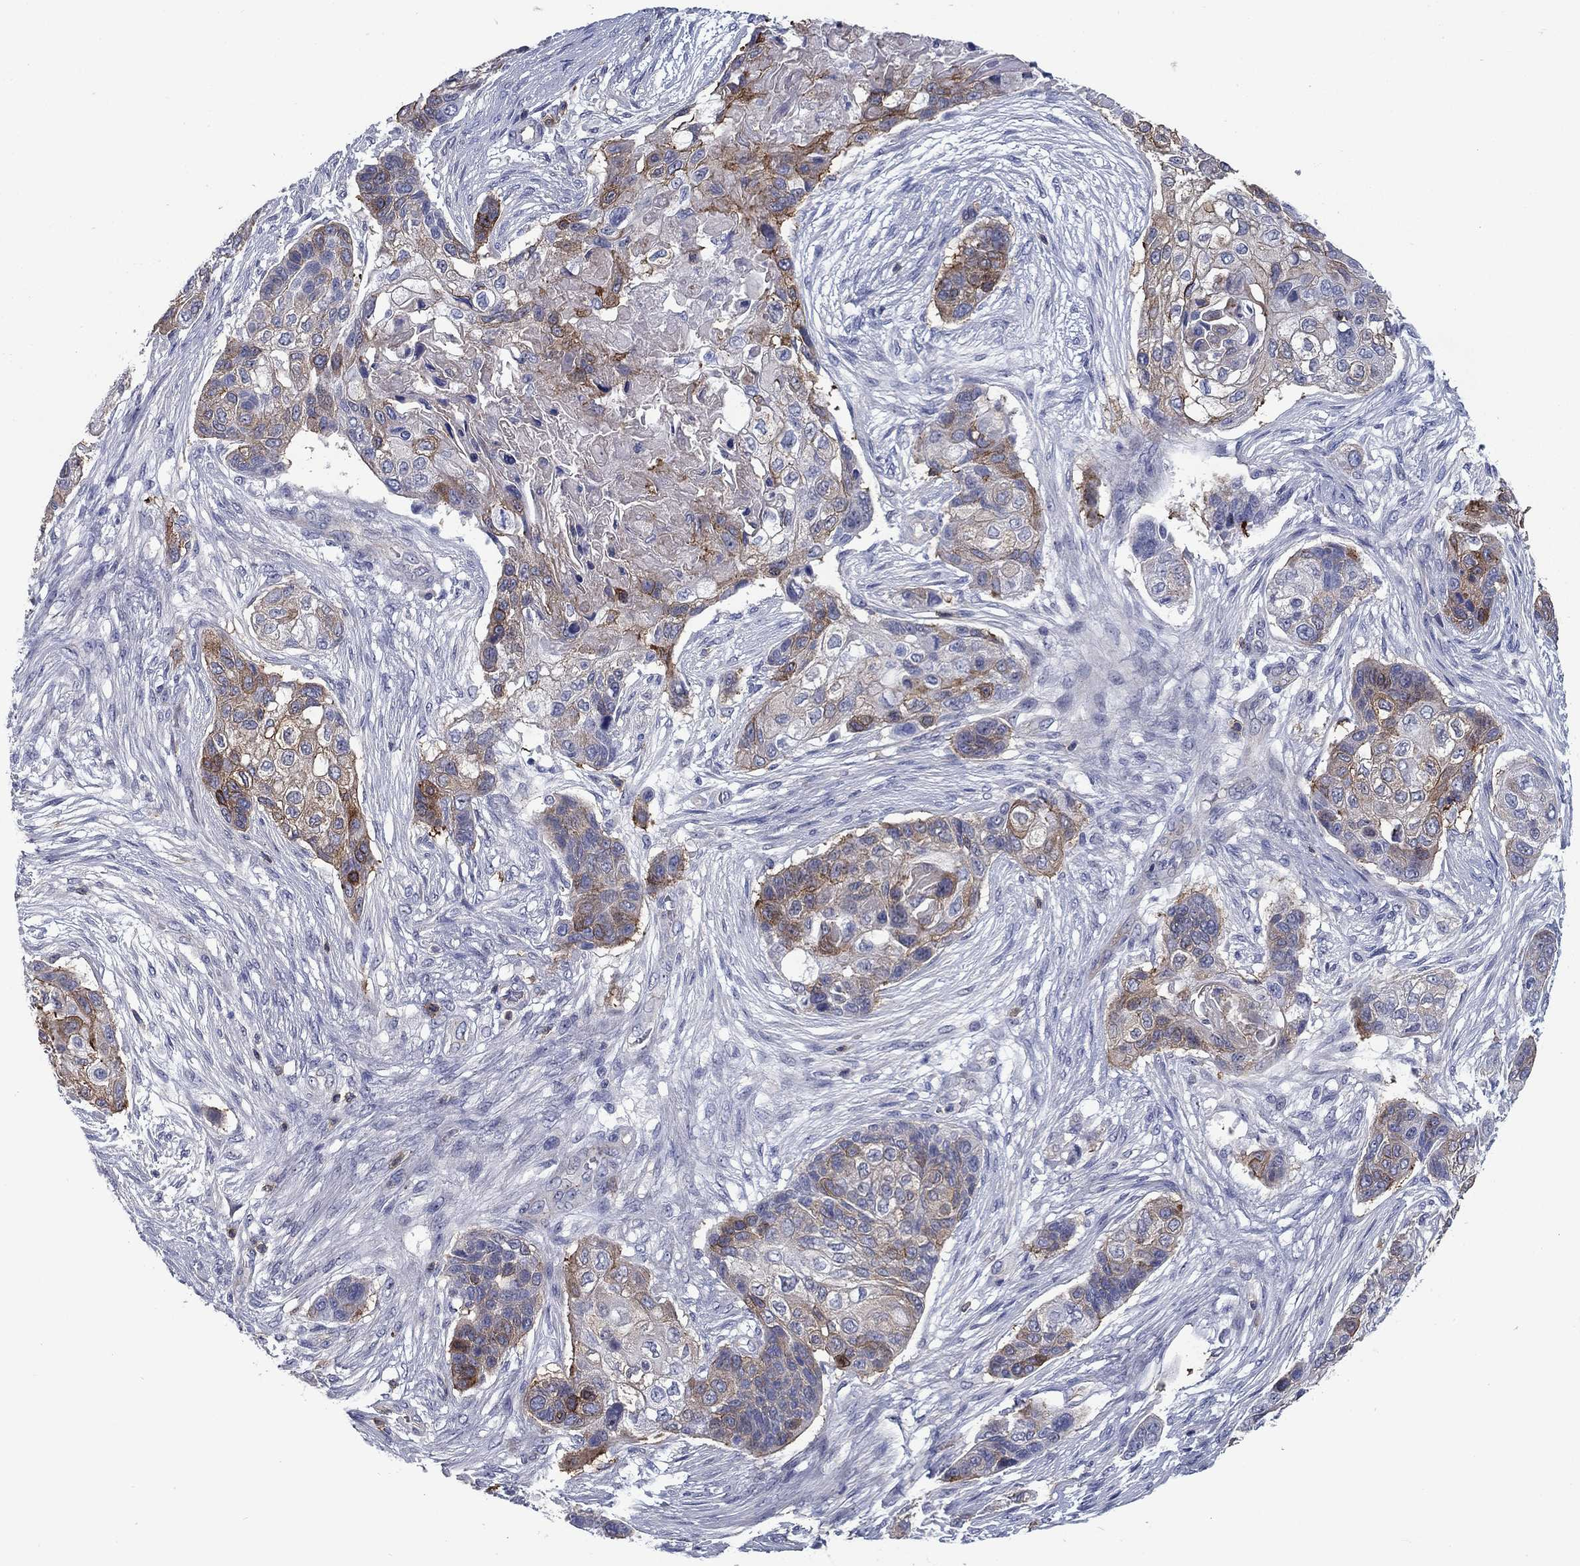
{"staining": {"intensity": "strong", "quantity": "<25%", "location": "cytoplasmic/membranous"}, "tissue": "lung cancer", "cell_type": "Tumor cells", "image_type": "cancer", "snomed": [{"axis": "morphology", "description": "Squamous cell carcinoma, NOS"}, {"axis": "topography", "description": "Lung"}], "caption": "About <25% of tumor cells in squamous cell carcinoma (lung) show strong cytoplasmic/membranous protein positivity as visualized by brown immunohistochemical staining.", "gene": "SIT1", "patient": {"sex": "male", "age": 69}}